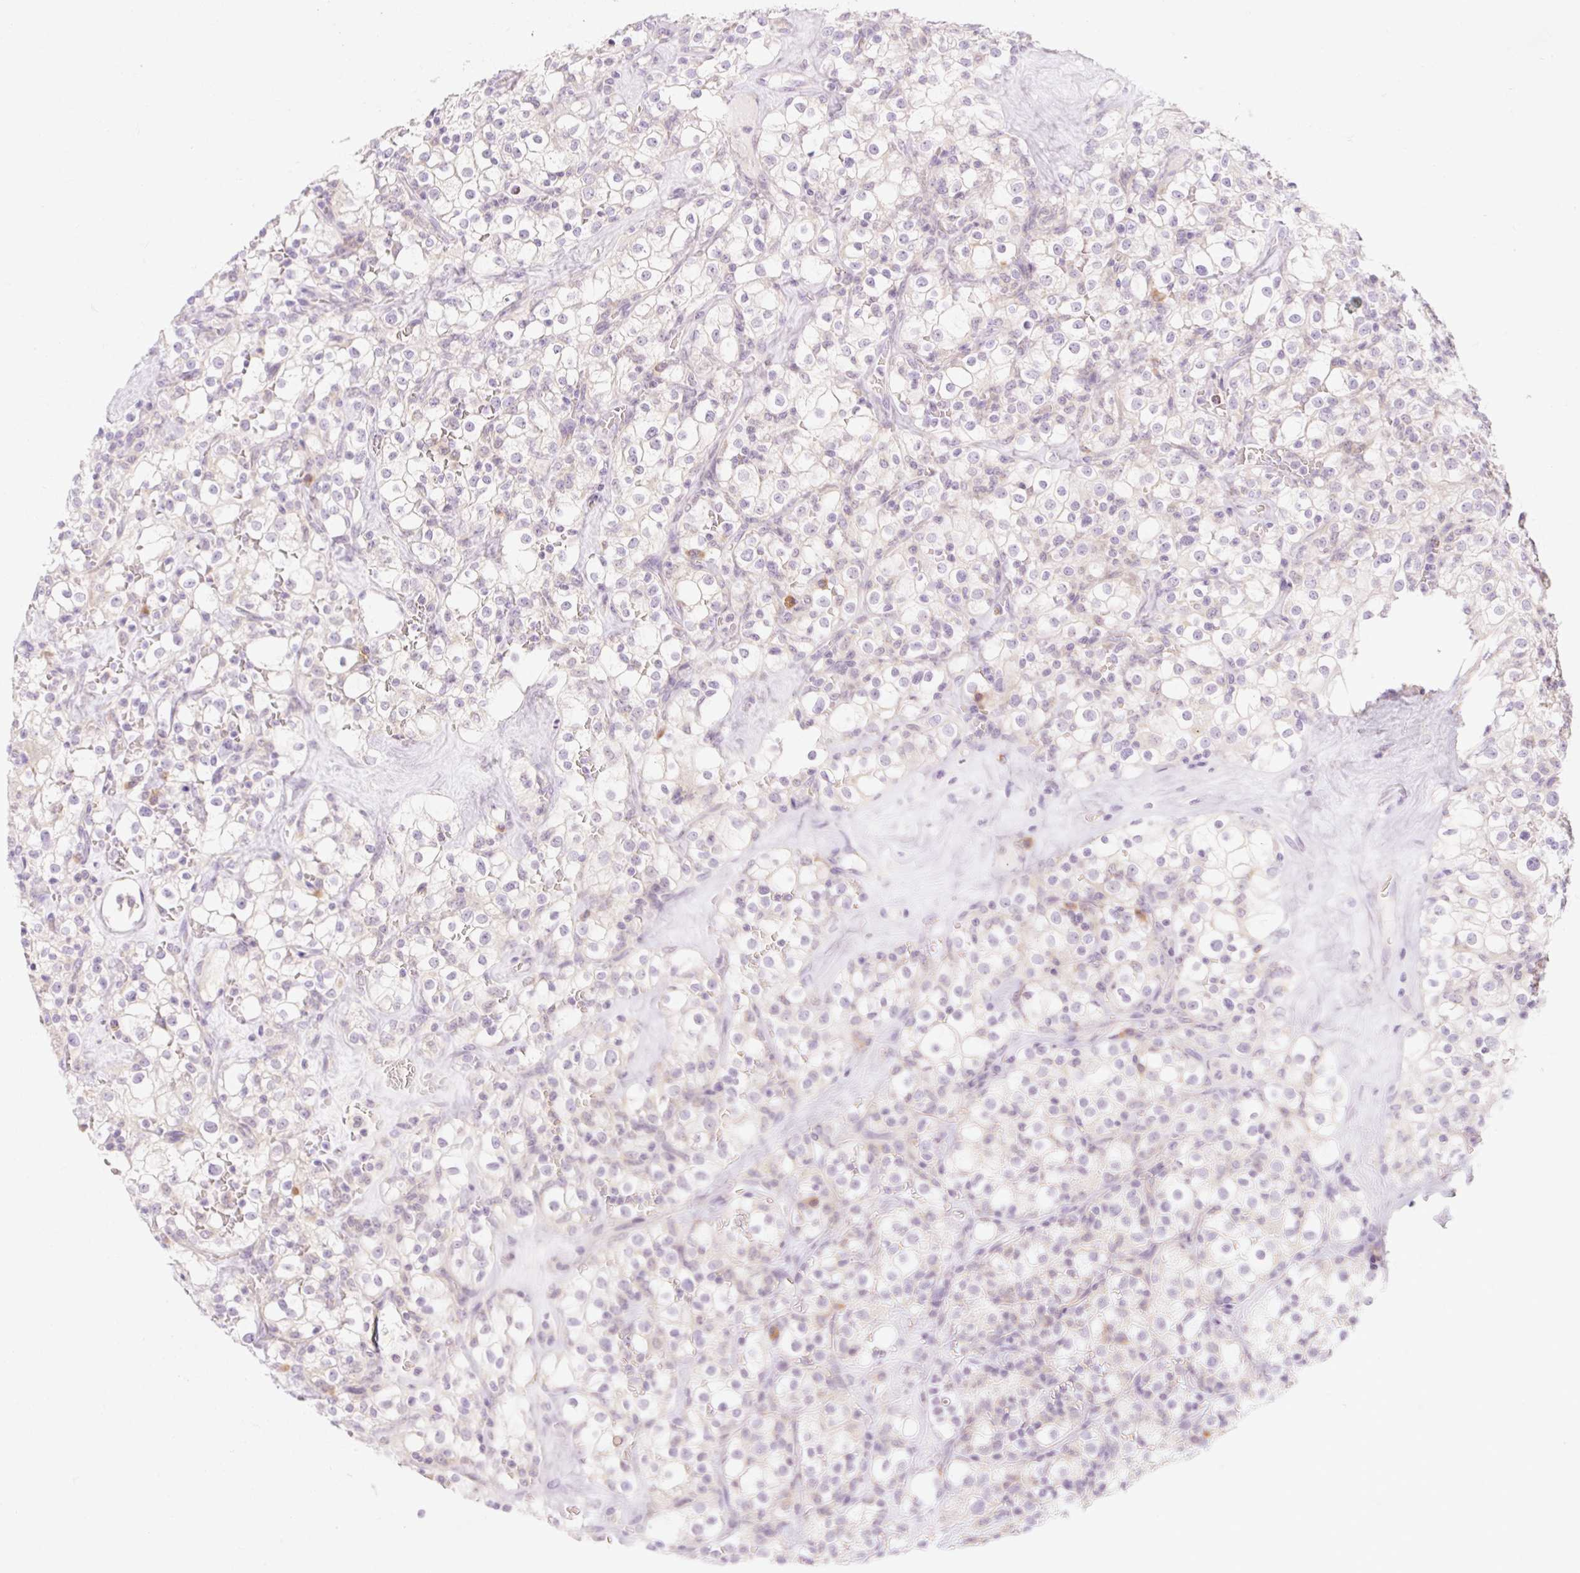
{"staining": {"intensity": "weak", "quantity": "<25%", "location": "cytoplasmic/membranous"}, "tissue": "renal cancer", "cell_type": "Tumor cells", "image_type": "cancer", "snomed": [{"axis": "morphology", "description": "Adenocarcinoma, NOS"}, {"axis": "topography", "description": "Kidney"}], "caption": "Immunohistochemistry (IHC) photomicrograph of neoplastic tissue: human adenocarcinoma (renal) stained with DAB (3,3'-diaminobenzidine) reveals no significant protein staining in tumor cells. (Brightfield microscopy of DAB (3,3'-diaminobenzidine) IHC at high magnification).", "gene": "MYO1D", "patient": {"sex": "female", "age": 74}}